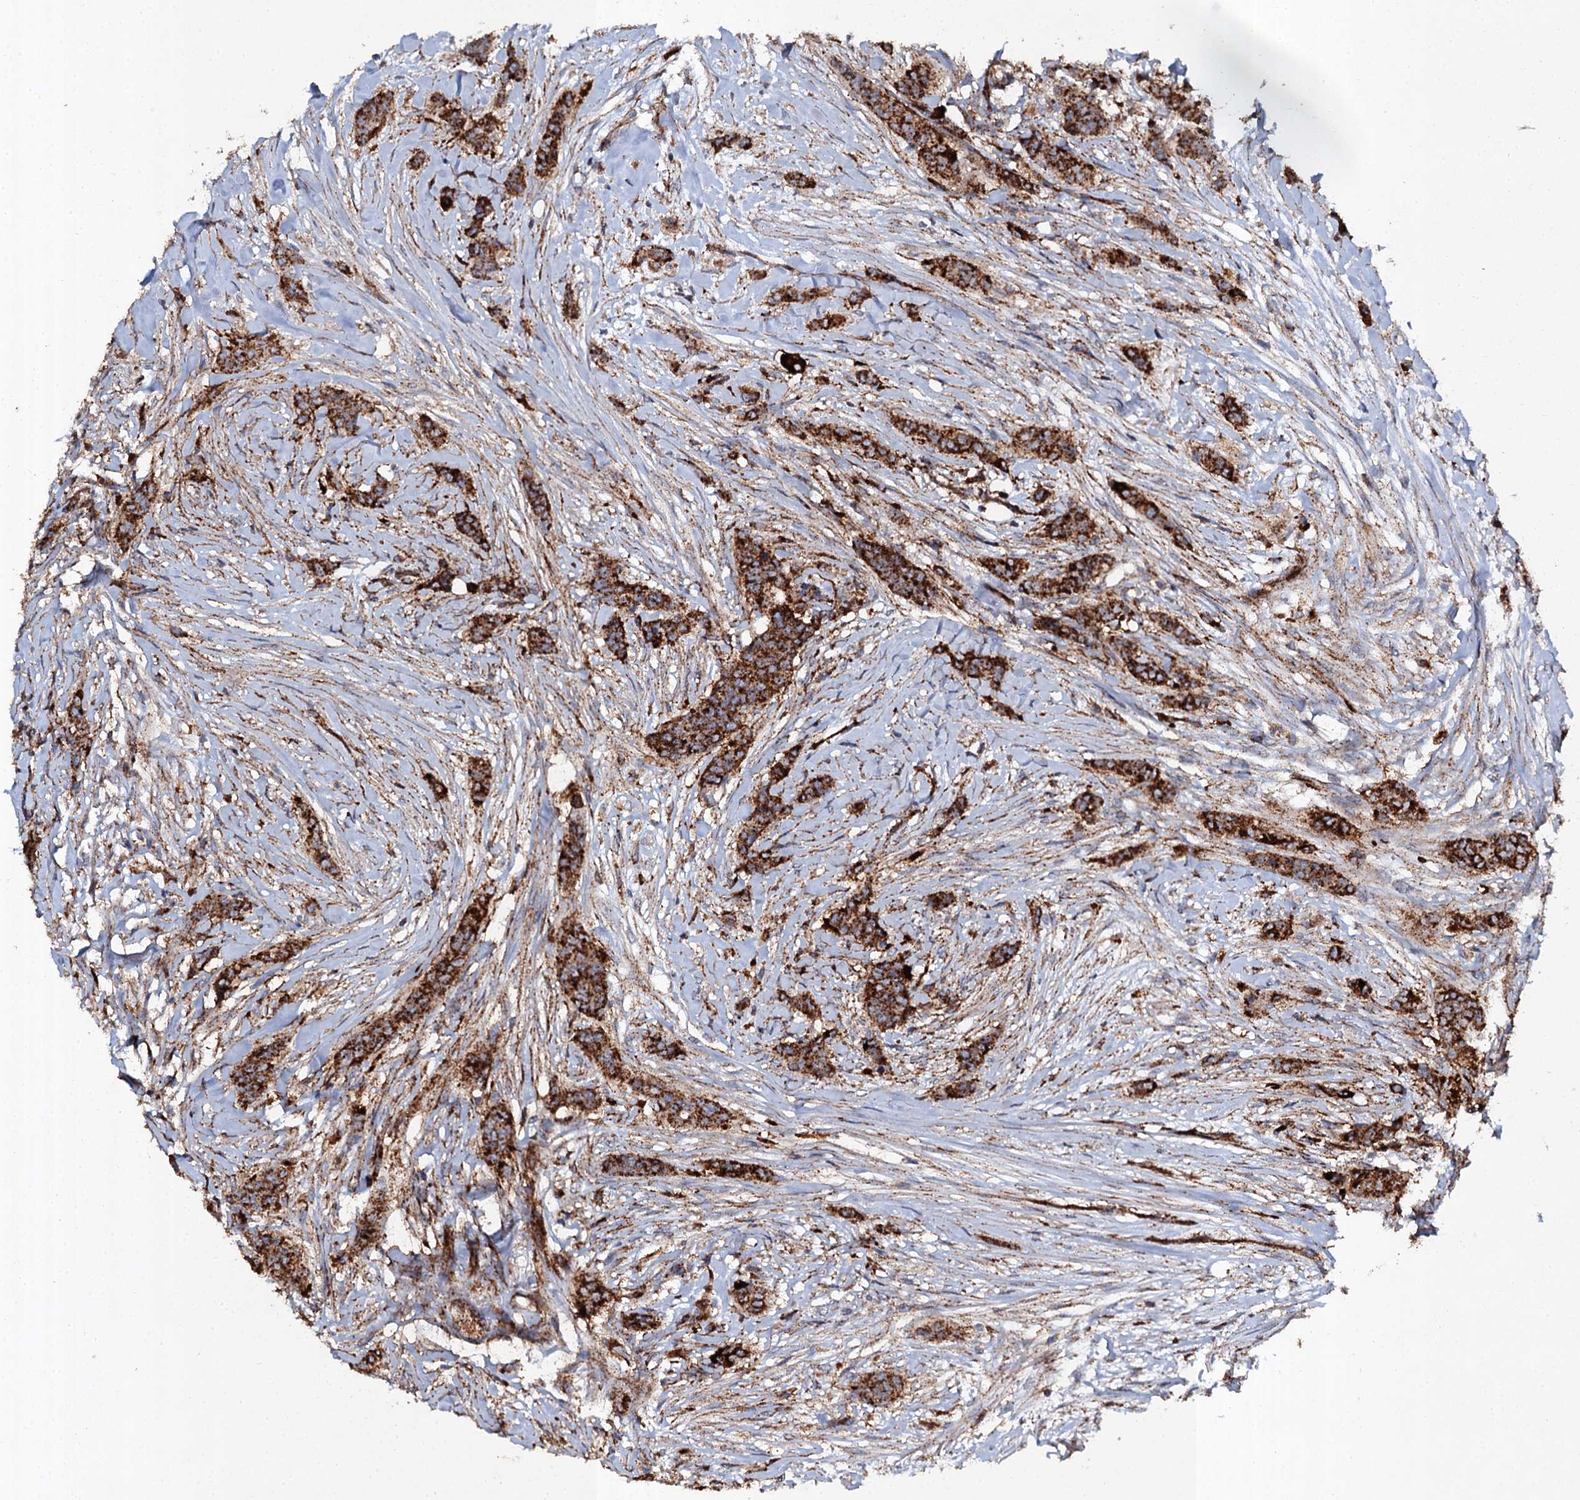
{"staining": {"intensity": "strong", "quantity": ">75%", "location": "cytoplasmic/membranous"}, "tissue": "breast cancer", "cell_type": "Tumor cells", "image_type": "cancer", "snomed": [{"axis": "morphology", "description": "Duct carcinoma"}, {"axis": "topography", "description": "Breast"}], "caption": "Breast cancer stained with a protein marker exhibits strong staining in tumor cells.", "gene": "GBA1", "patient": {"sex": "female", "age": 40}}